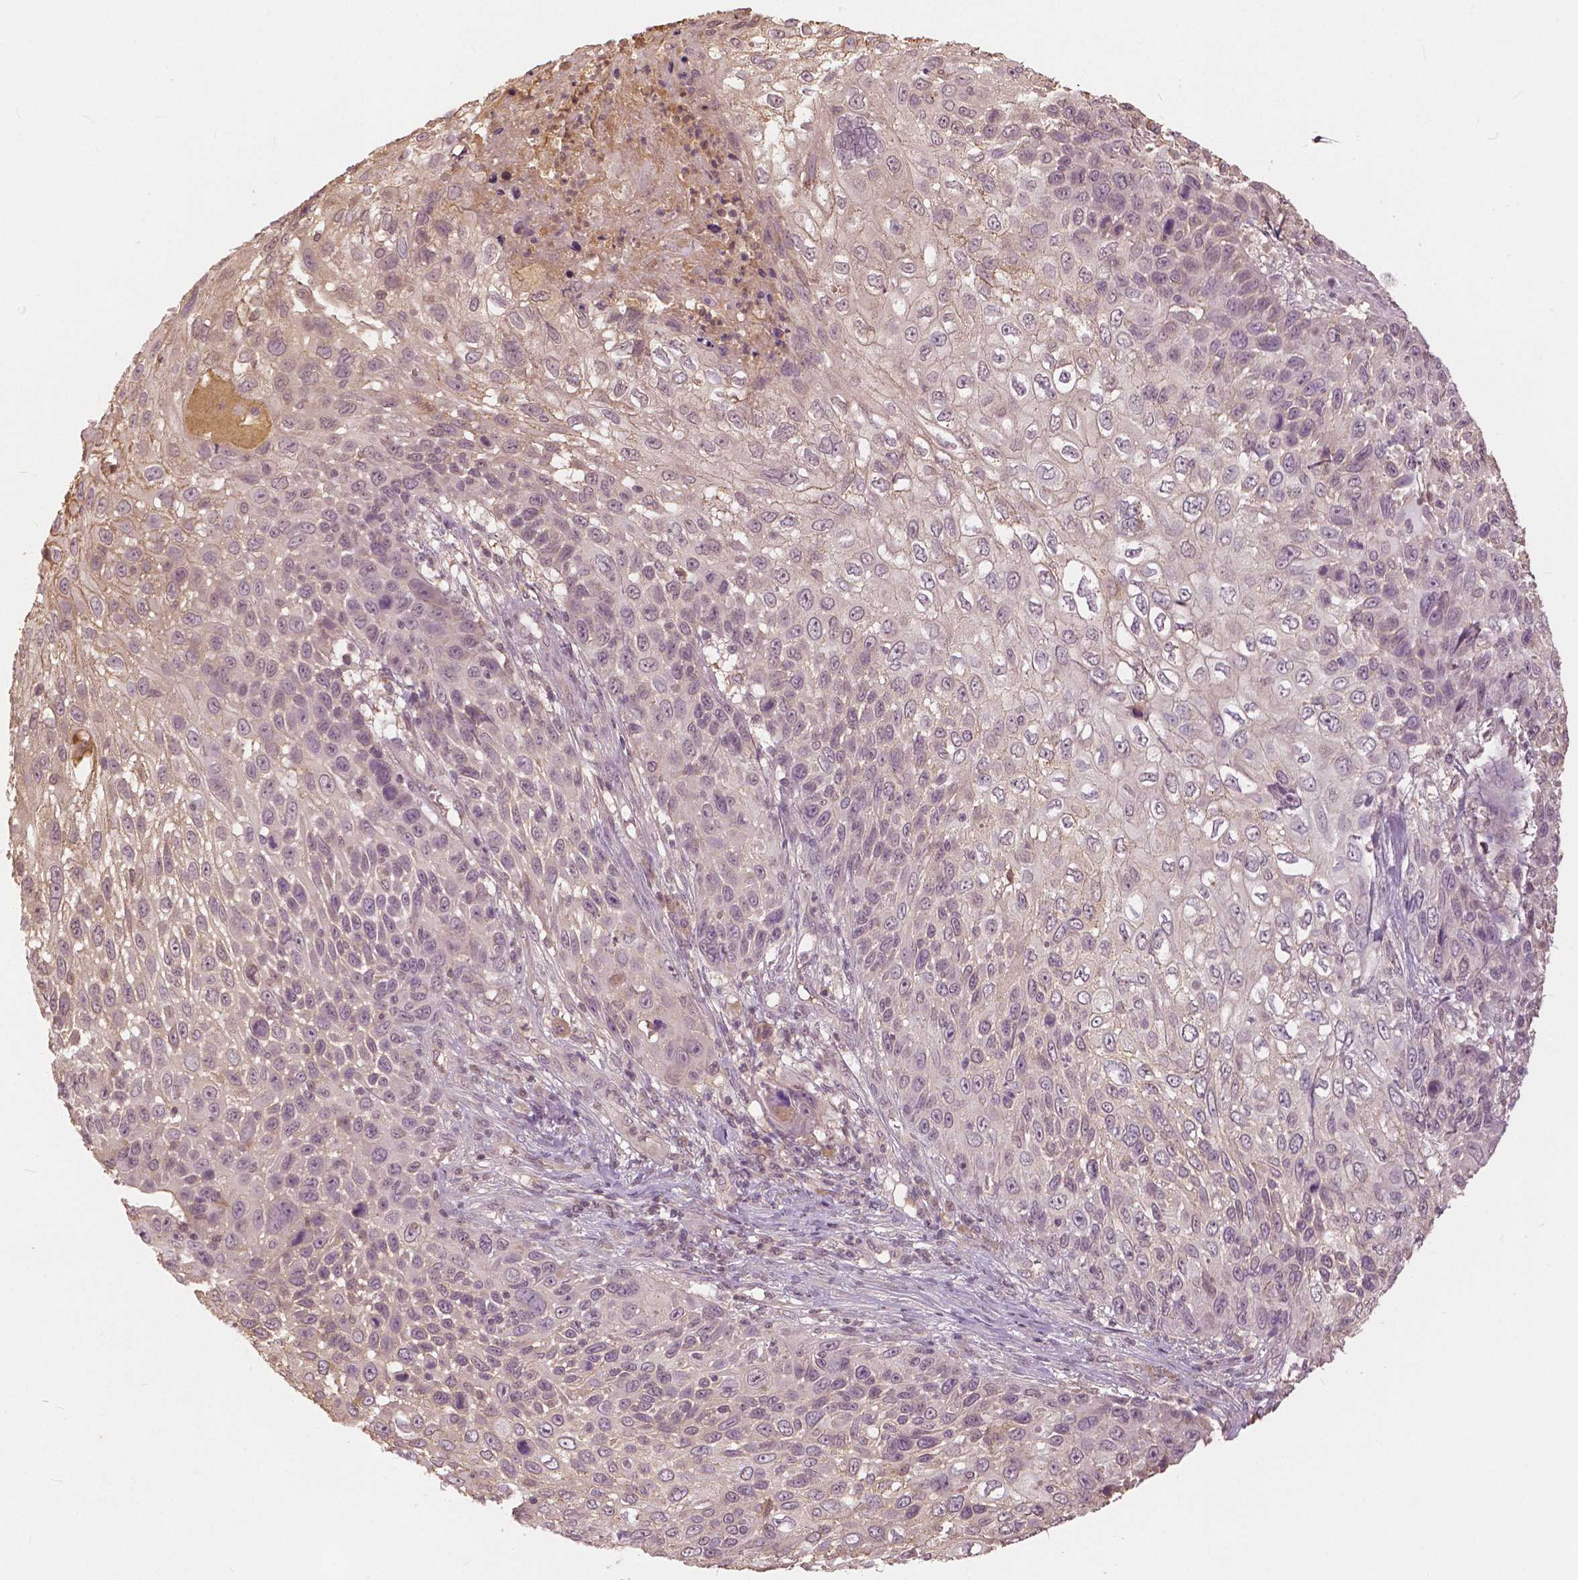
{"staining": {"intensity": "weak", "quantity": "25%-75%", "location": "nuclear"}, "tissue": "skin cancer", "cell_type": "Tumor cells", "image_type": "cancer", "snomed": [{"axis": "morphology", "description": "Squamous cell carcinoma, NOS"}, {"axis": "topography", "description": "Skin"}], "caption": "Protein staining displays weak nuclear positivity in approximately 25%-75% of tumor cells in skin squamous cell carcinoma. The staining was performed using DAB (3,3'-diaminobenzidine) to visualize the protein expression in brown, while the nuclei were stained in blue with hematoxylin (Magnification: 20x).", "gene": "ANGPTL4", "patient": {"sex": "male", "age": 92}}